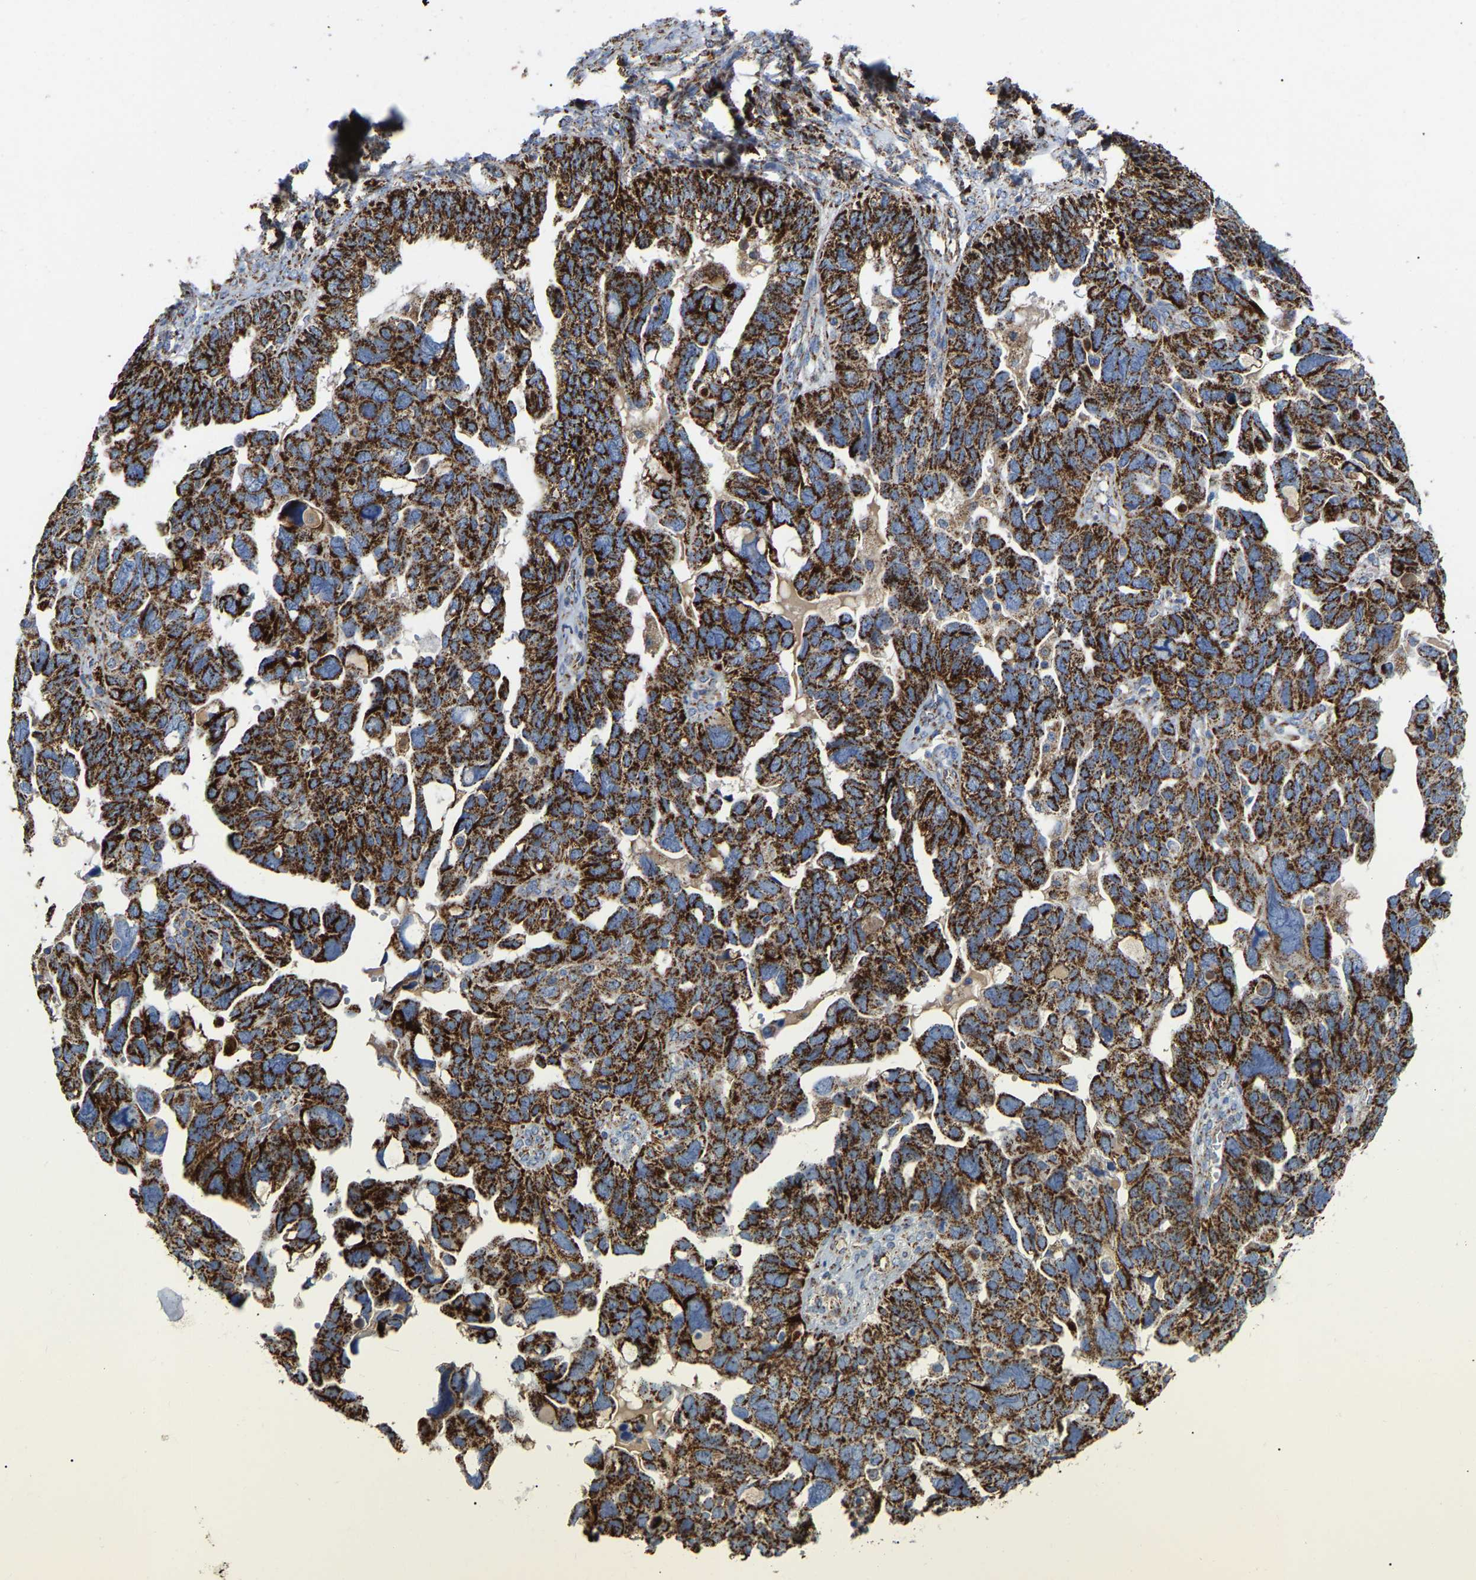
{"staining": {"intensity": "strong", "quantity": ">75%", "location": "cytoplasmic/membranous"}, "tissue": "ovarian cancer", "cell_type": "Tumor cells", "image_type": "cancer", "snomed": [{"axis": "morphology", "description": "Cystadenocarcinoma, serous, NOS"}, {"axis": "topography", "description": "Ovary"}], "caption": "There is high levels of strong cytoplasmic/membranous expression in tumor cells of ovarian serous cystadenocarcinoma, as demonstrated by immunohistochemical staining (brown color).", "gene": "HIBADH", "patient": {"sex": "female", "age": 79}}